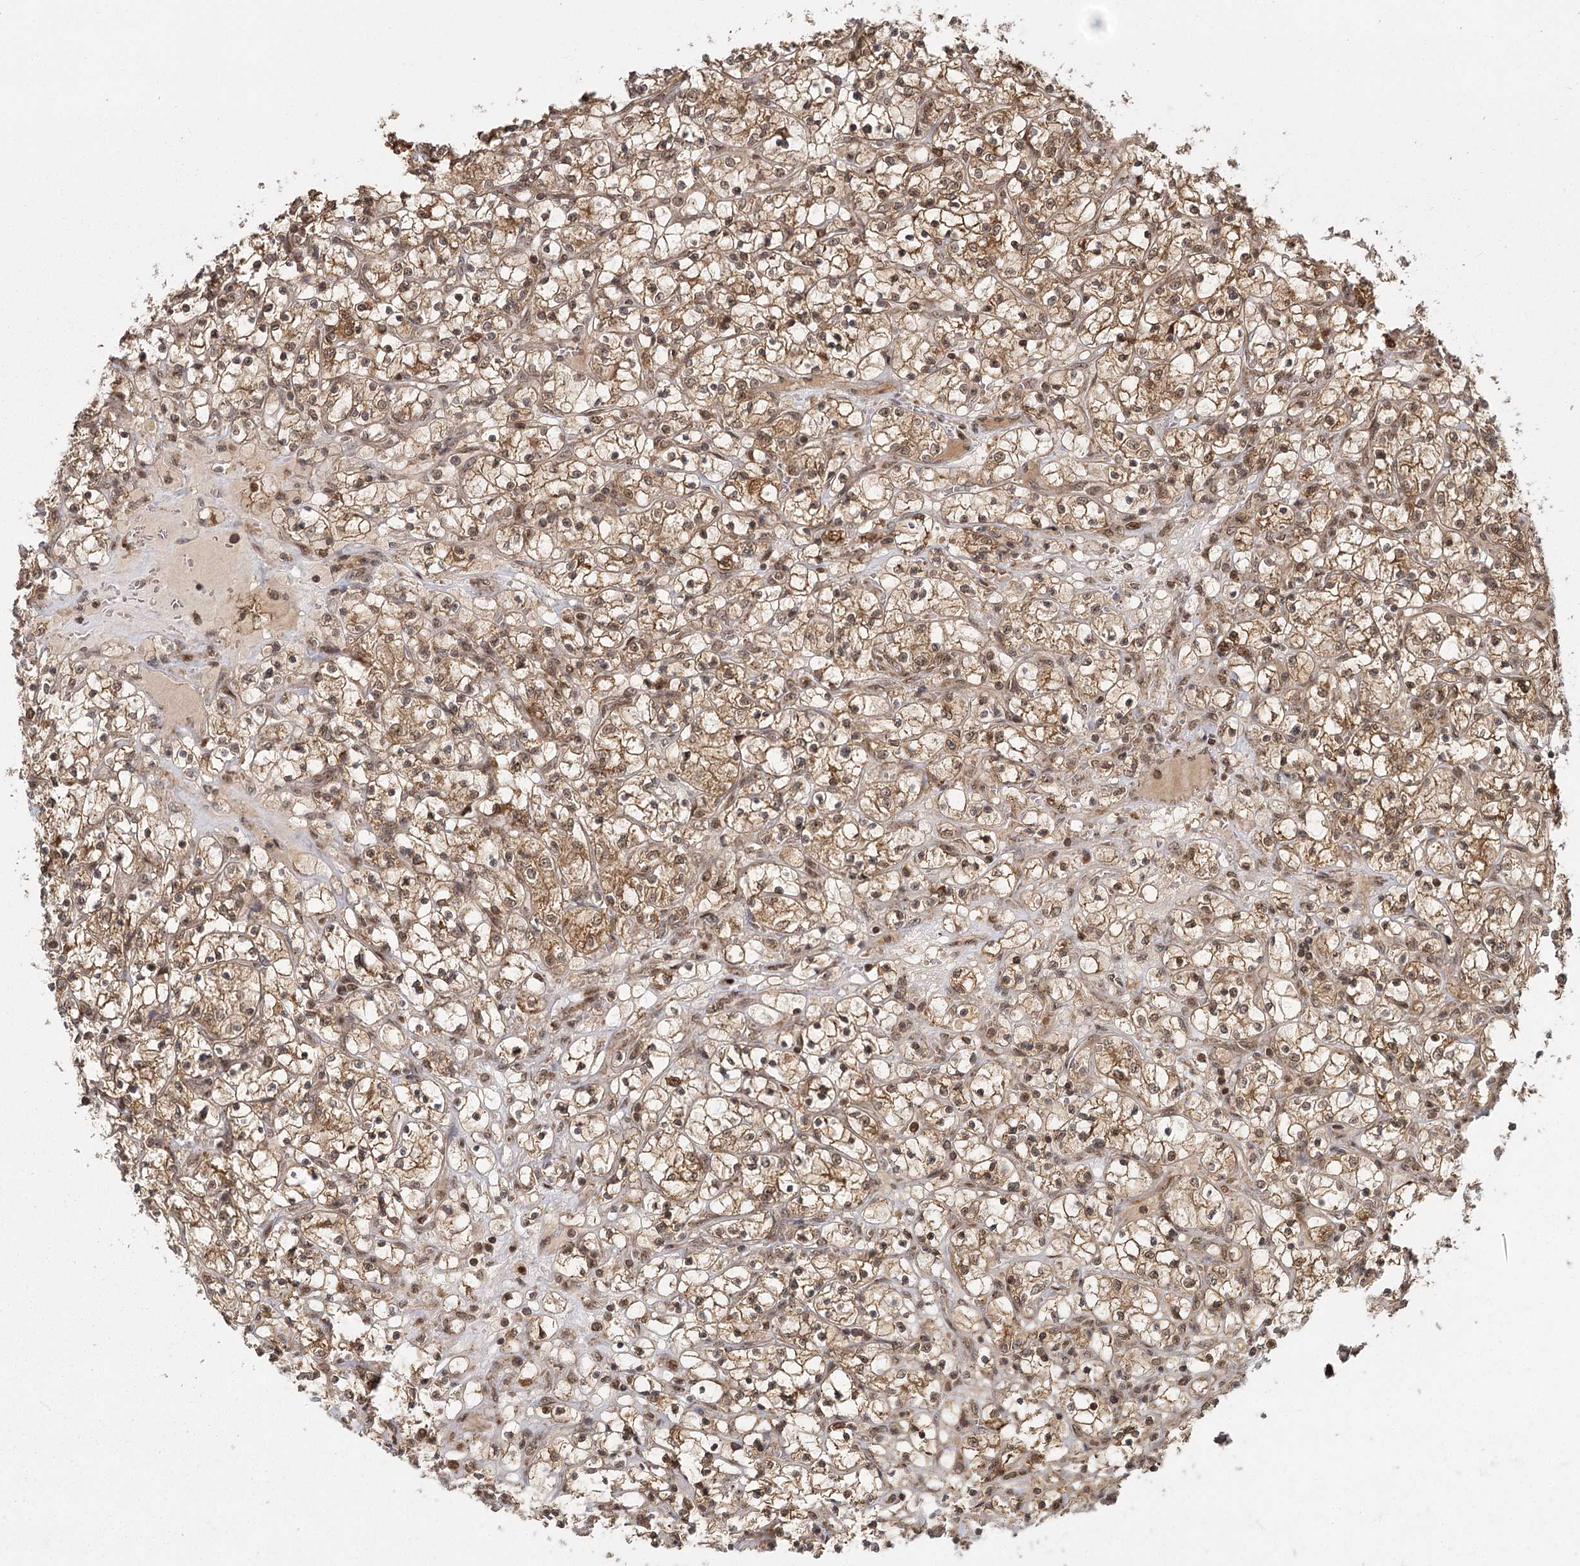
{"staining": {"intensity": "moderate", "quantity": ">75%", "location": "cytoplasmic/membranous"}, "tissue": "renal cancer", "cell_type": "Tumor cells", "image_type": "cancer", "snomed": [{"axis": "morphology", "description": "Adenocarcinoma, NOS"}, {"axis": "topography", "description": "Kidney"}], "caption": "DAB (3,3'-diaminobenzidine) immunohistochemical staining of human renal adenocarcinoma reveals moderate cytoplasmic/membranous protein expression in approximately >75% of tumor cells.", "gene": "MICU1", "patient": {"sex": "female", "age": 69}}